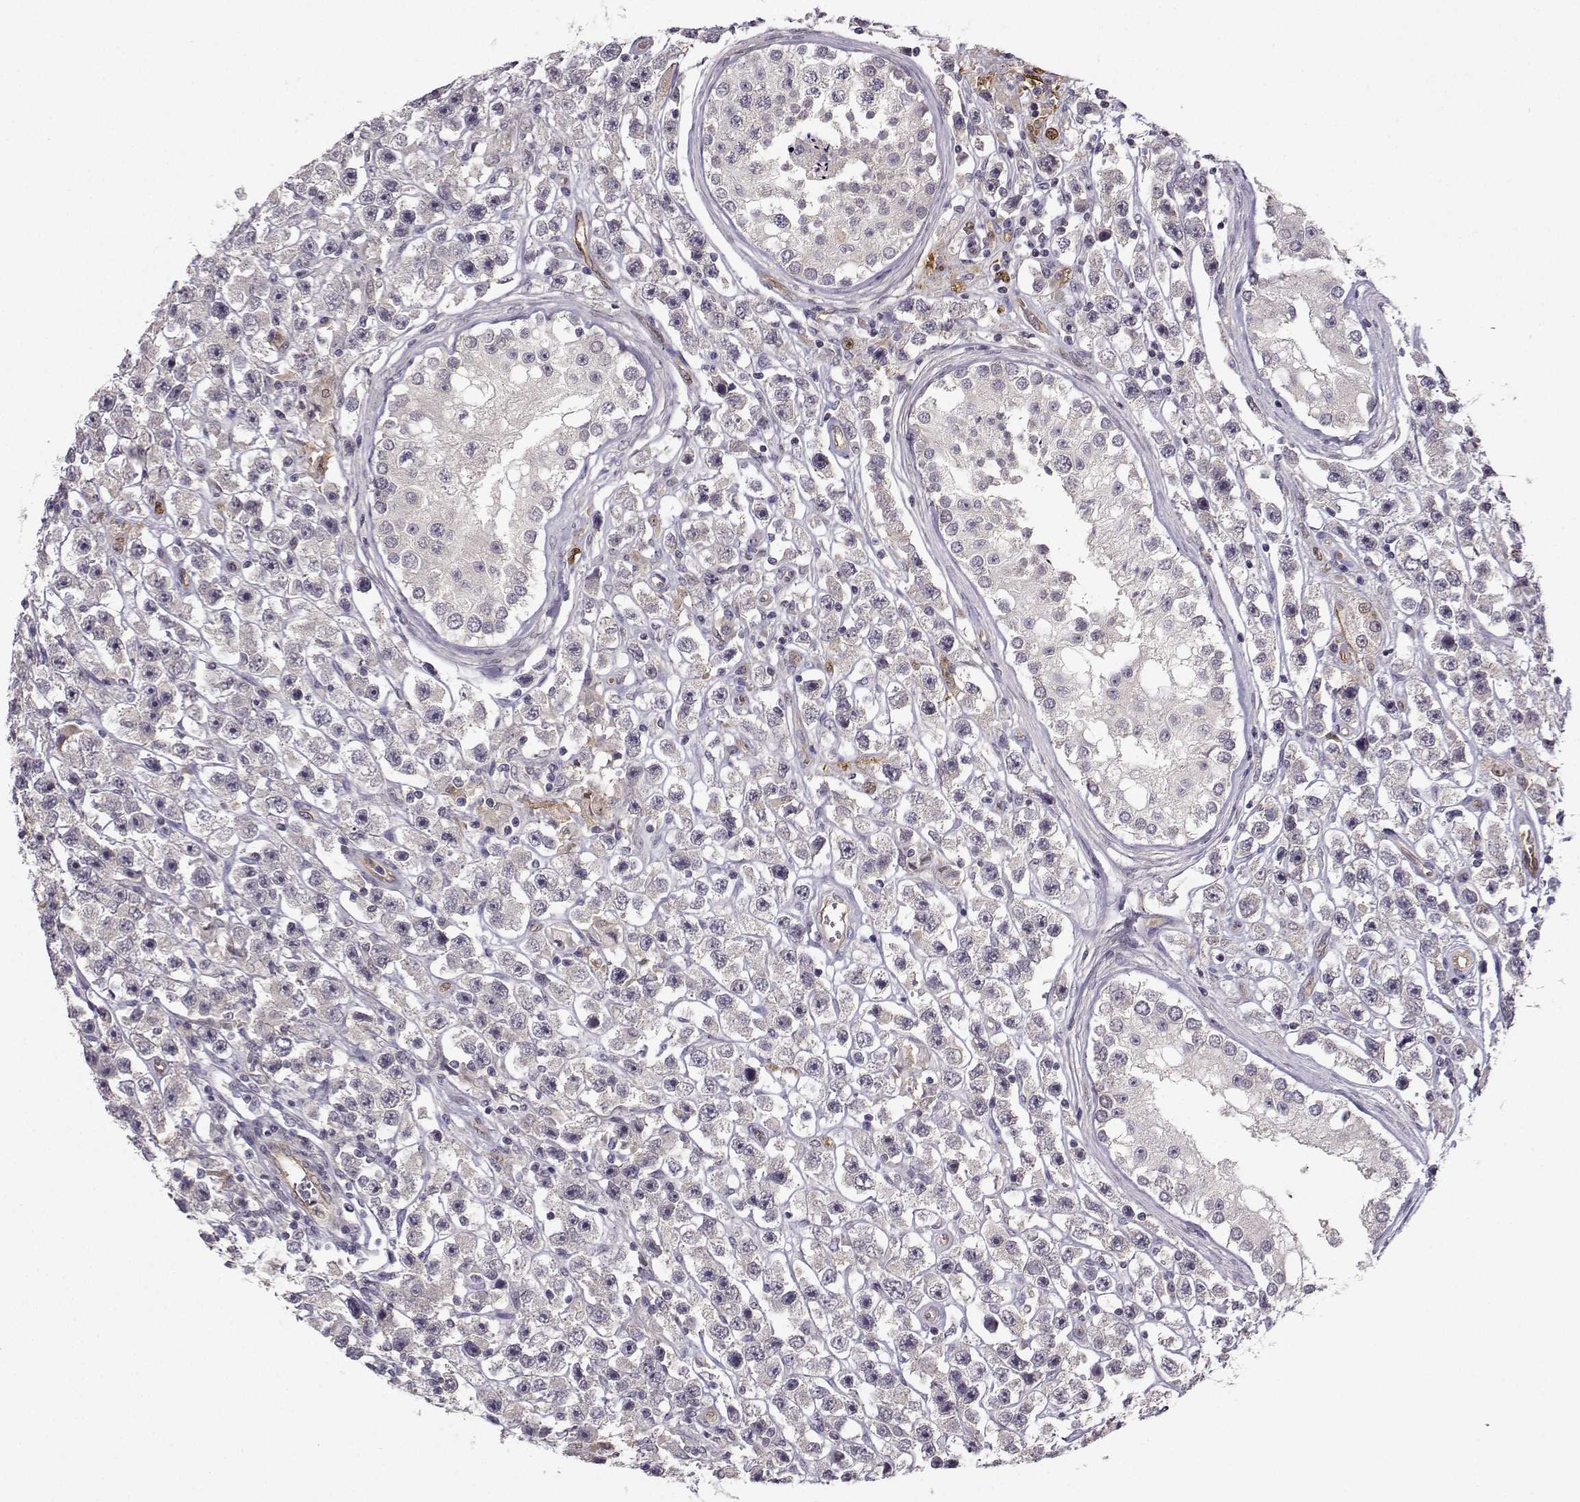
{"staining": {"intensity": "negative", "quantity": "none", "location": "none"}, "tissue": "testis cancer", "cell_type": "Tumor cells", "image_type": "cancer", "snomed": [{"axis": "morphology", "description": "Seminoma, NOS"}, {"axis": "topography", "description": "Testis"}], "caption": "The IHC histopathology image has no significant staining in tumor cells of seminoma (testis) tissue. (DAB immunohistochemistry (IHC), high magnification).", "gene": "NQO1", "patient": {"sex": "male", "age": 45}}